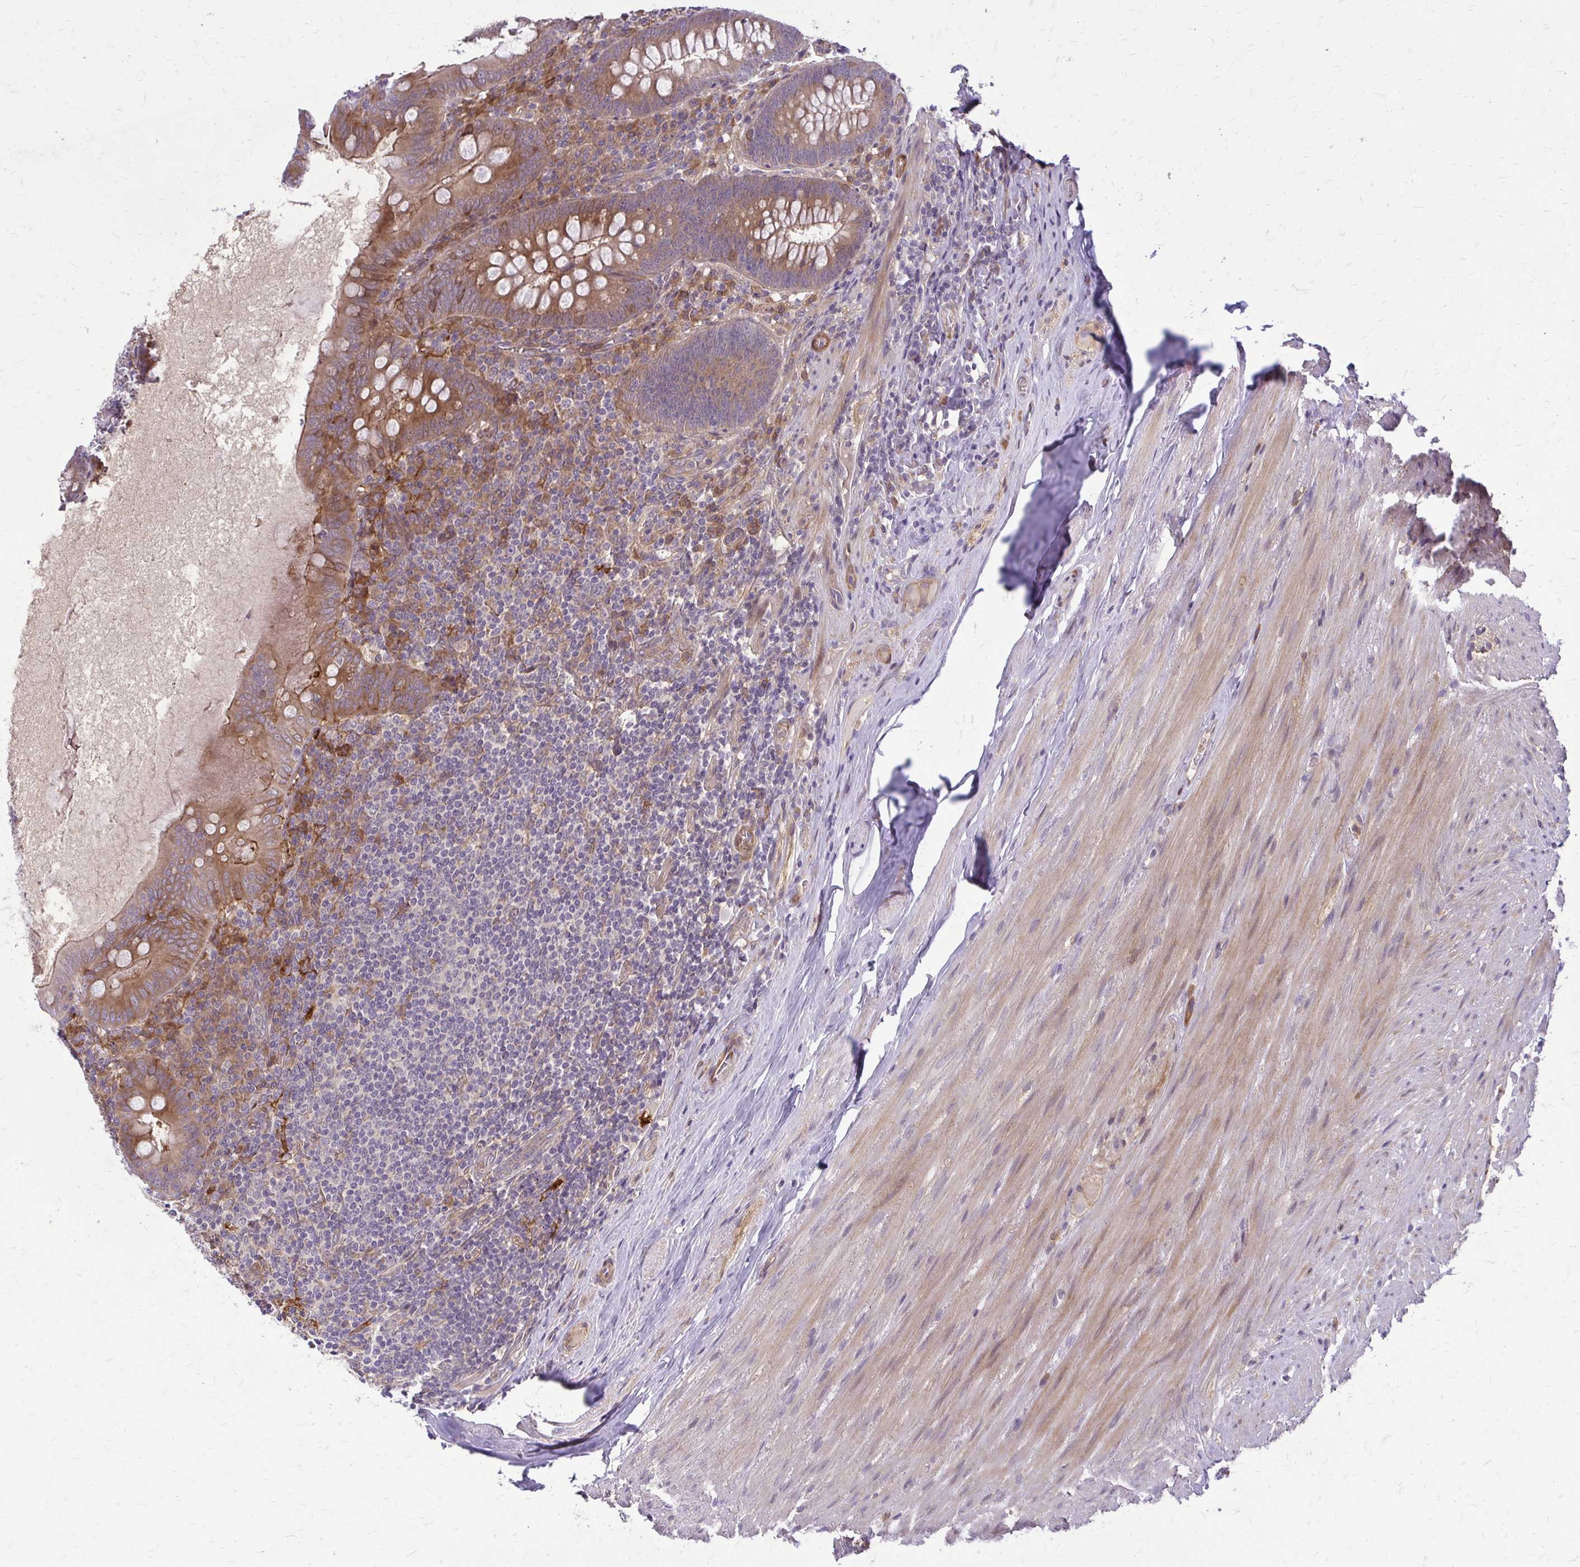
{"staining": {"intensity": "moderate", "quantity": ">75%", "location": "cytoplasmic/membranous"}, "tissue": "appendix", "cell_type": "Glandular cells", "image_type": "normal", "snomed": [{"axis": "morphology", "description": "Normal tissue, NOS"}, {"axis": "topography", "description": "Appendix"}], "caption": "A brown stain highlights moderate cytoplasmic/membranous expression of a protein in glandular cells of benign appendix. (DAB (3,3'-diaminobenzidine) IHC, brown staining for protein, blue staining for nuclei).", "gene": "OXNAD1", "patient": {"sex": "male", "age": 71}}